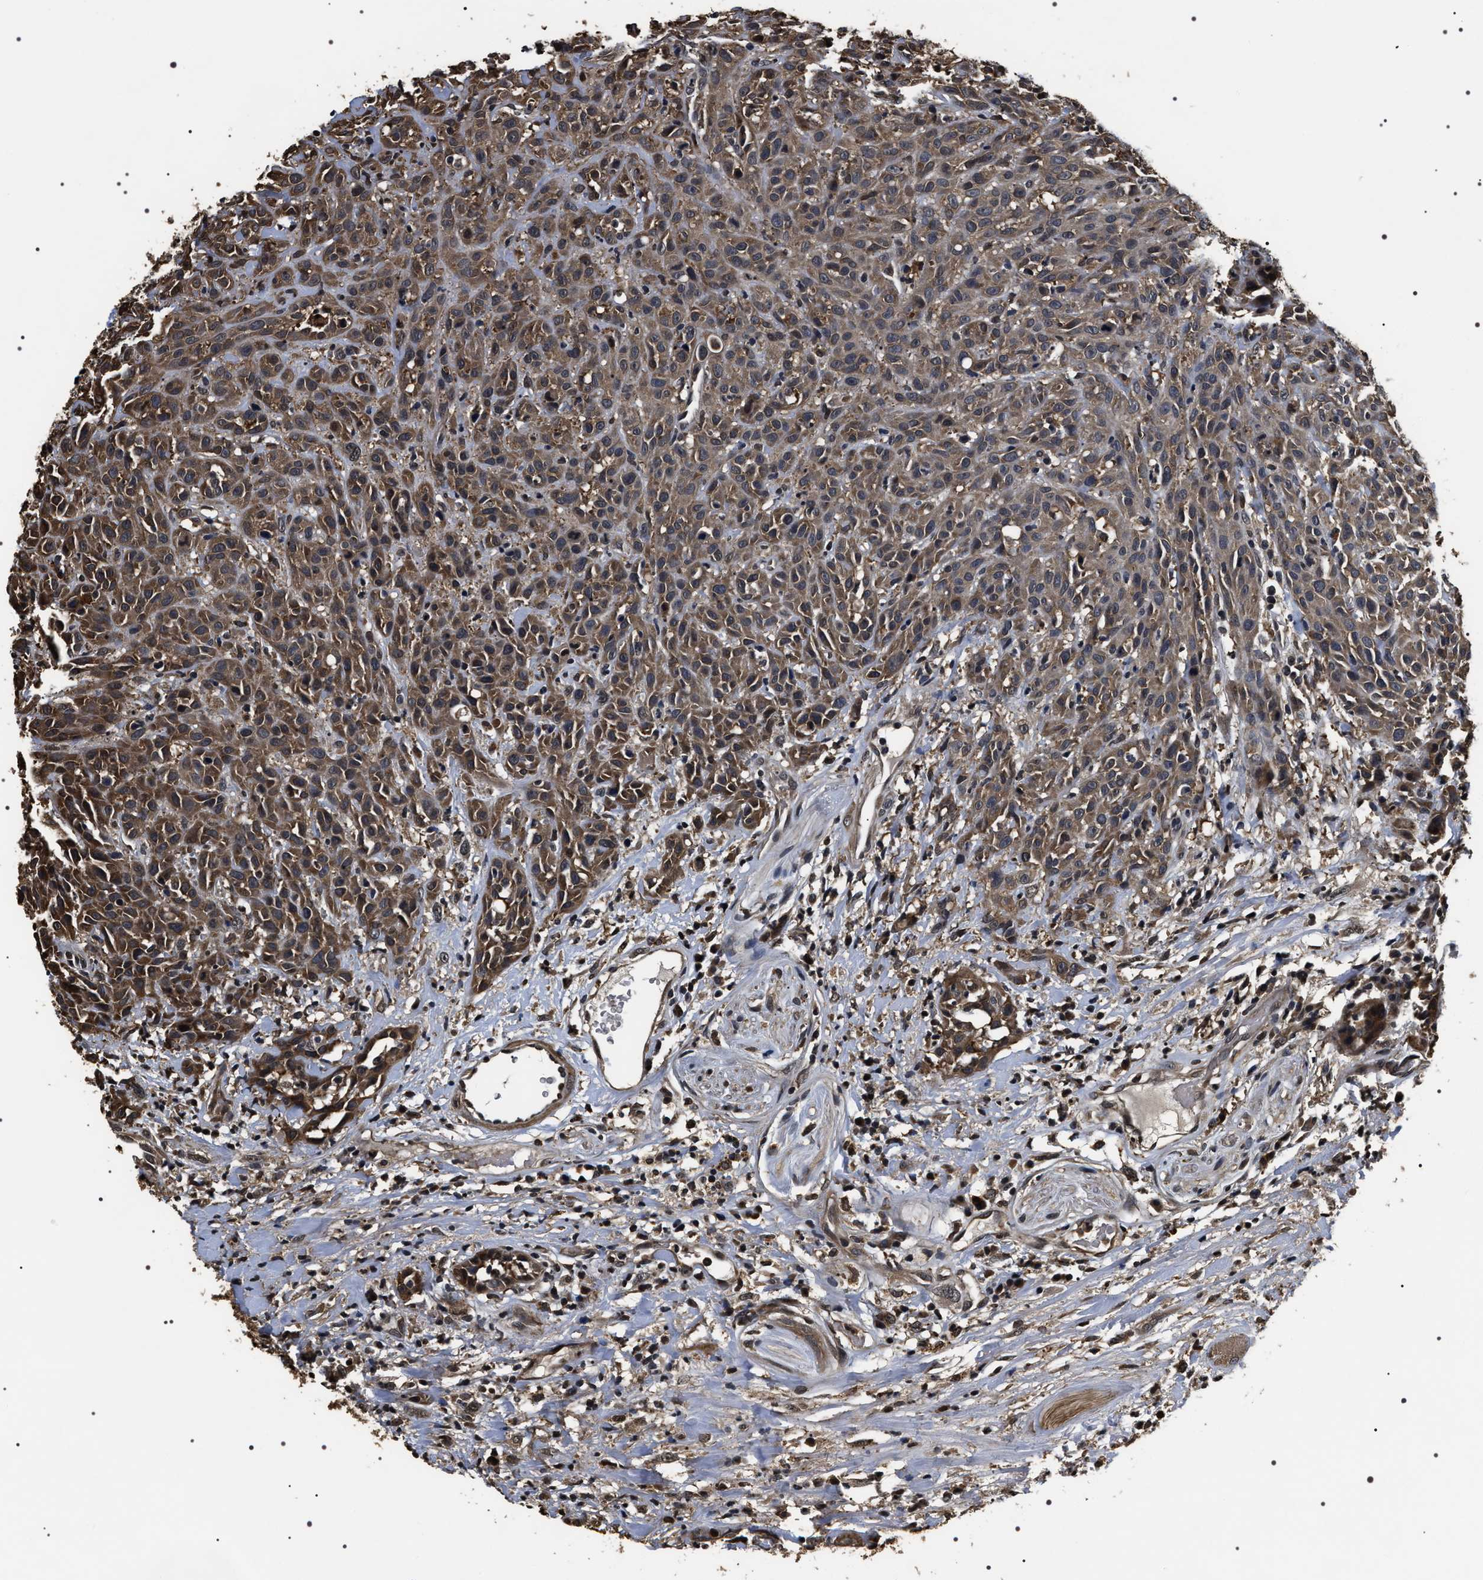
{"staining": {"intensity": "moderate", "quantity": ">75%", "location": "cytoplasmic/membranous"}, "tissue": "head and neck cancer", "cell_type": "Tumor cells", "image_type": "cancer", "snomed": [{"axis": "morphology", "description": "Normal tissue, NOS"}, {"axis": "morphology", "description": "Squamous cell carcinoma, NOS"}, {"axis": "topography", "description": "Cartilage tissue"}, {"axis": "topography", "description": "Head-Neck"}], "caption": "A photomicrograph showing moderate cytoplasmic/membranous positivity in approximately >75% of tumor cells in squamous cell carcinoma (head and neck), as visualized by brown immunohistochemical staining.", "gene": "ARHGAP22", "patient": {"sex": "male", "age": 62}}